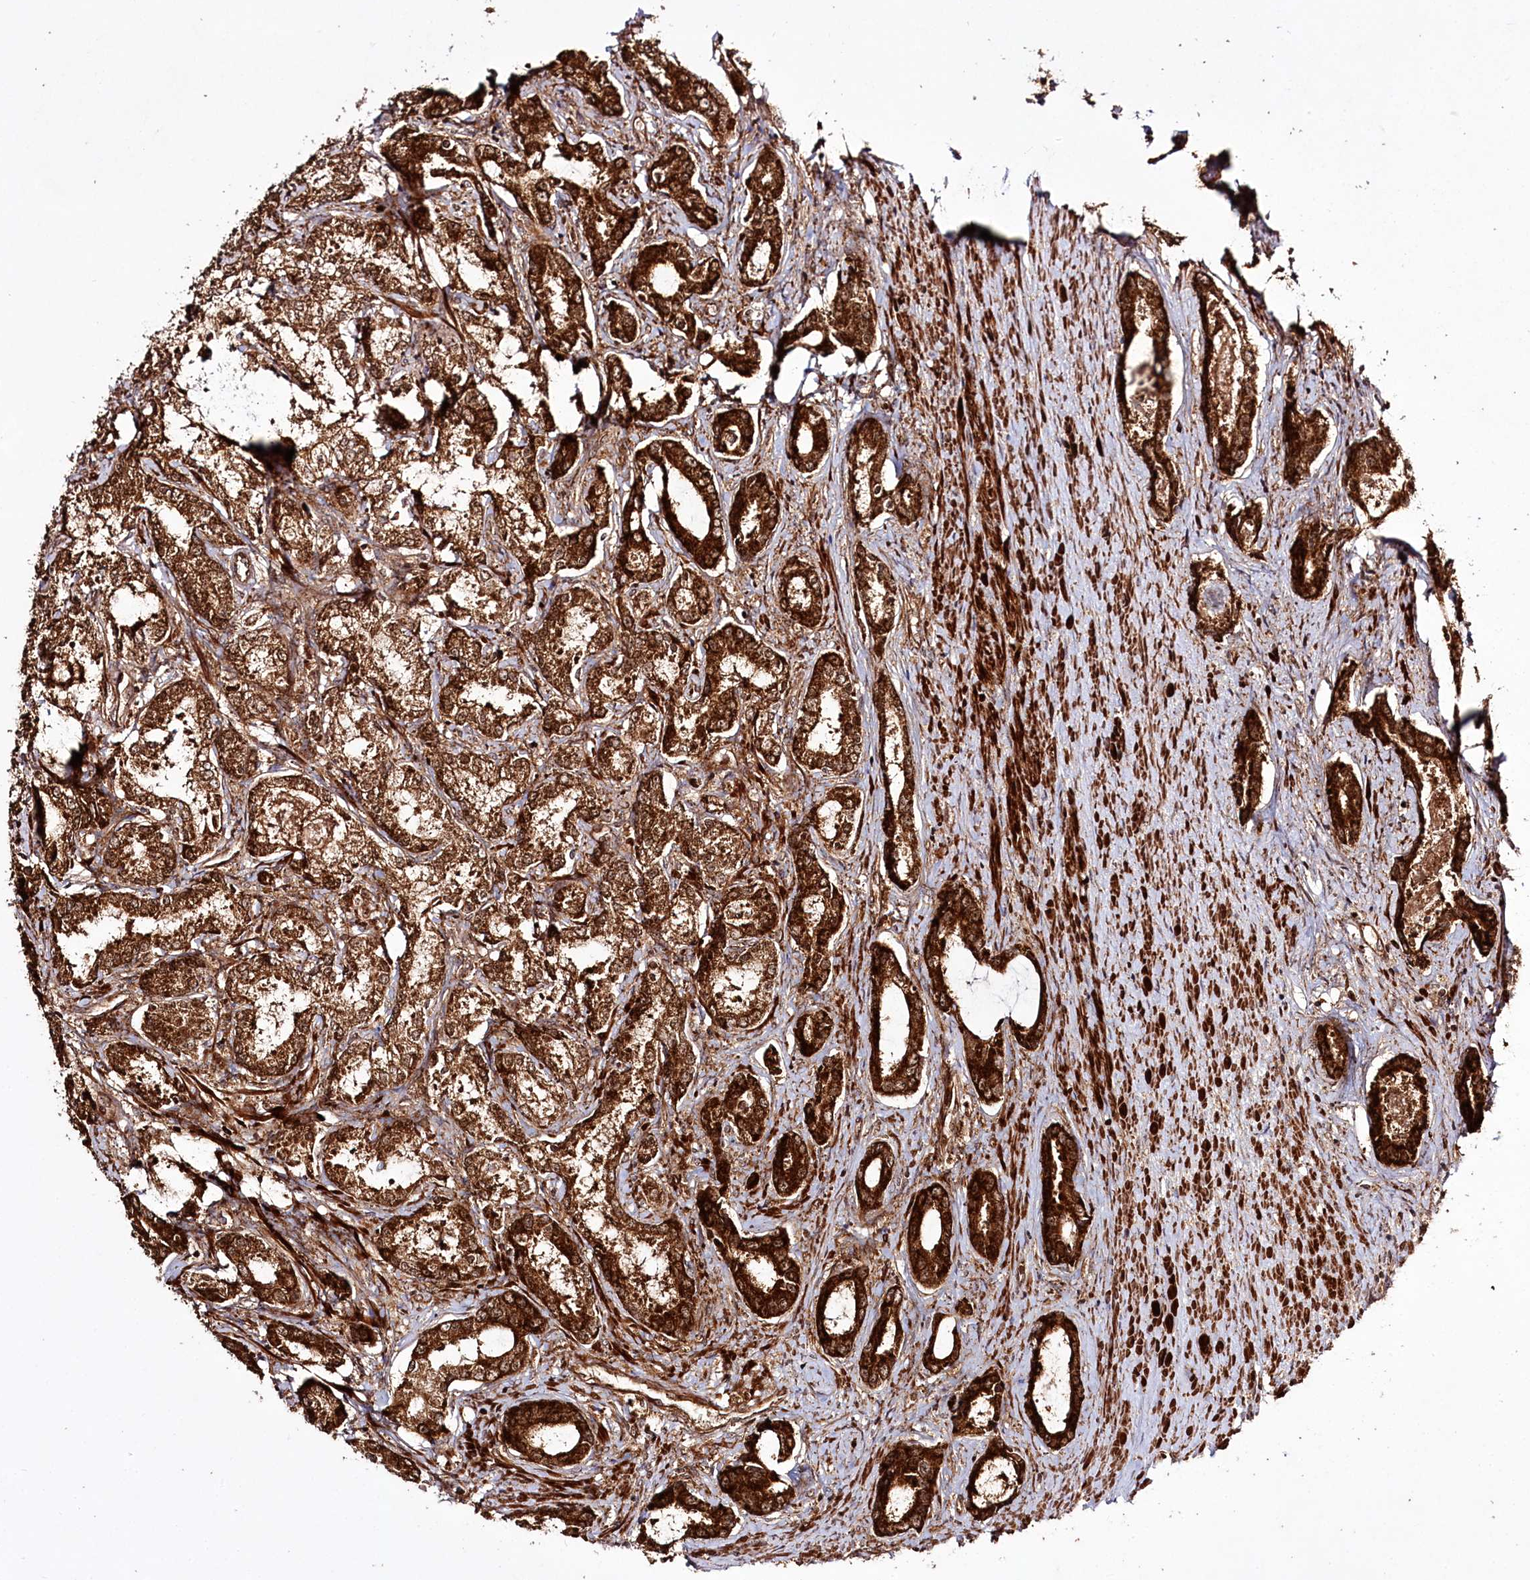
{"staining": {"intensity": "strong", "quantity": ">75%", "location": "cytoplasmic/membranous"}, "tissue": "prostate cancer", "cell_type": "Tumor cells", "image_type": "cancer", "snomed": [{"axis": "morphology", "description": "Adenocarcinoma, Low grade"}, {"axis": "topography", "description": "Prostate"}], "caption": "Immunohistochemistry of adenocarcinoma (low-grade) (prostate) reveals high levels of strong cytoplasmic/membranous expression in approximately >75% of tumor cells.", "gene": "REXO2", "patient": {"sex": "male", "age": 68}}